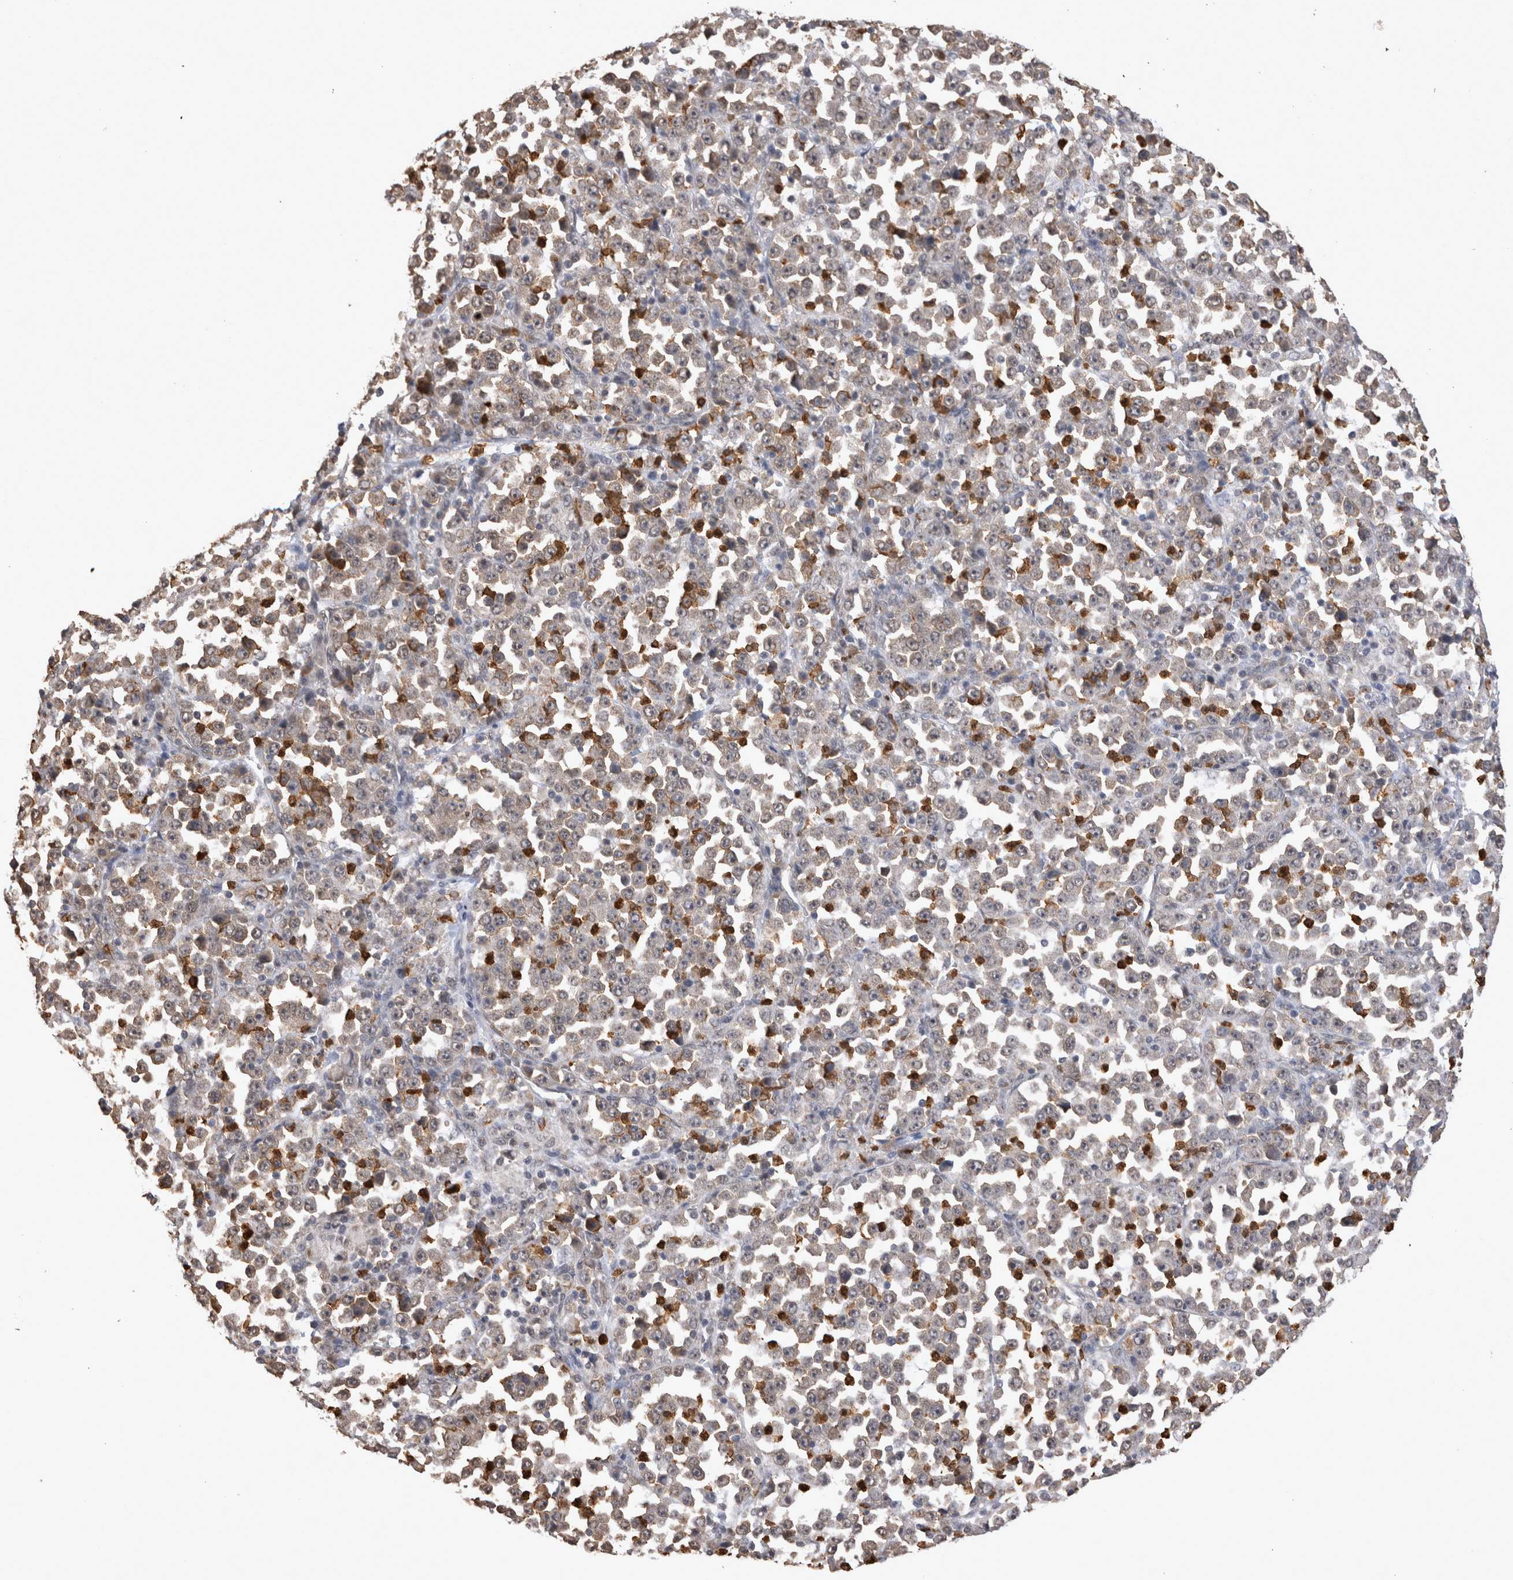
{"staining": {"intensity": "moderate", "quantity": "<25%", "location": "cytoplasmic/membranous"}, "tissue": "stomach cancer", "cell_type": "Tumor cells", "image_type": "cancer", "snomed": [{"axis": "morphology", "description": "Normal tissue, NOS"}, {"axis": "morphology", "description": "Adenocarcinoma, NOS"}, {"axis": "topography", "description": "Stomach, upper"}, {"axis": "topography", "description": "Stomach"}], "caption": "A histopathology image of stomach adenocarcinoma stained for a protein demonstrates moderate cytoplasmic/membranous brown staining in tumor cells.", "gene": "PAK4", "patient": {"sex": "male", "age": 59}}